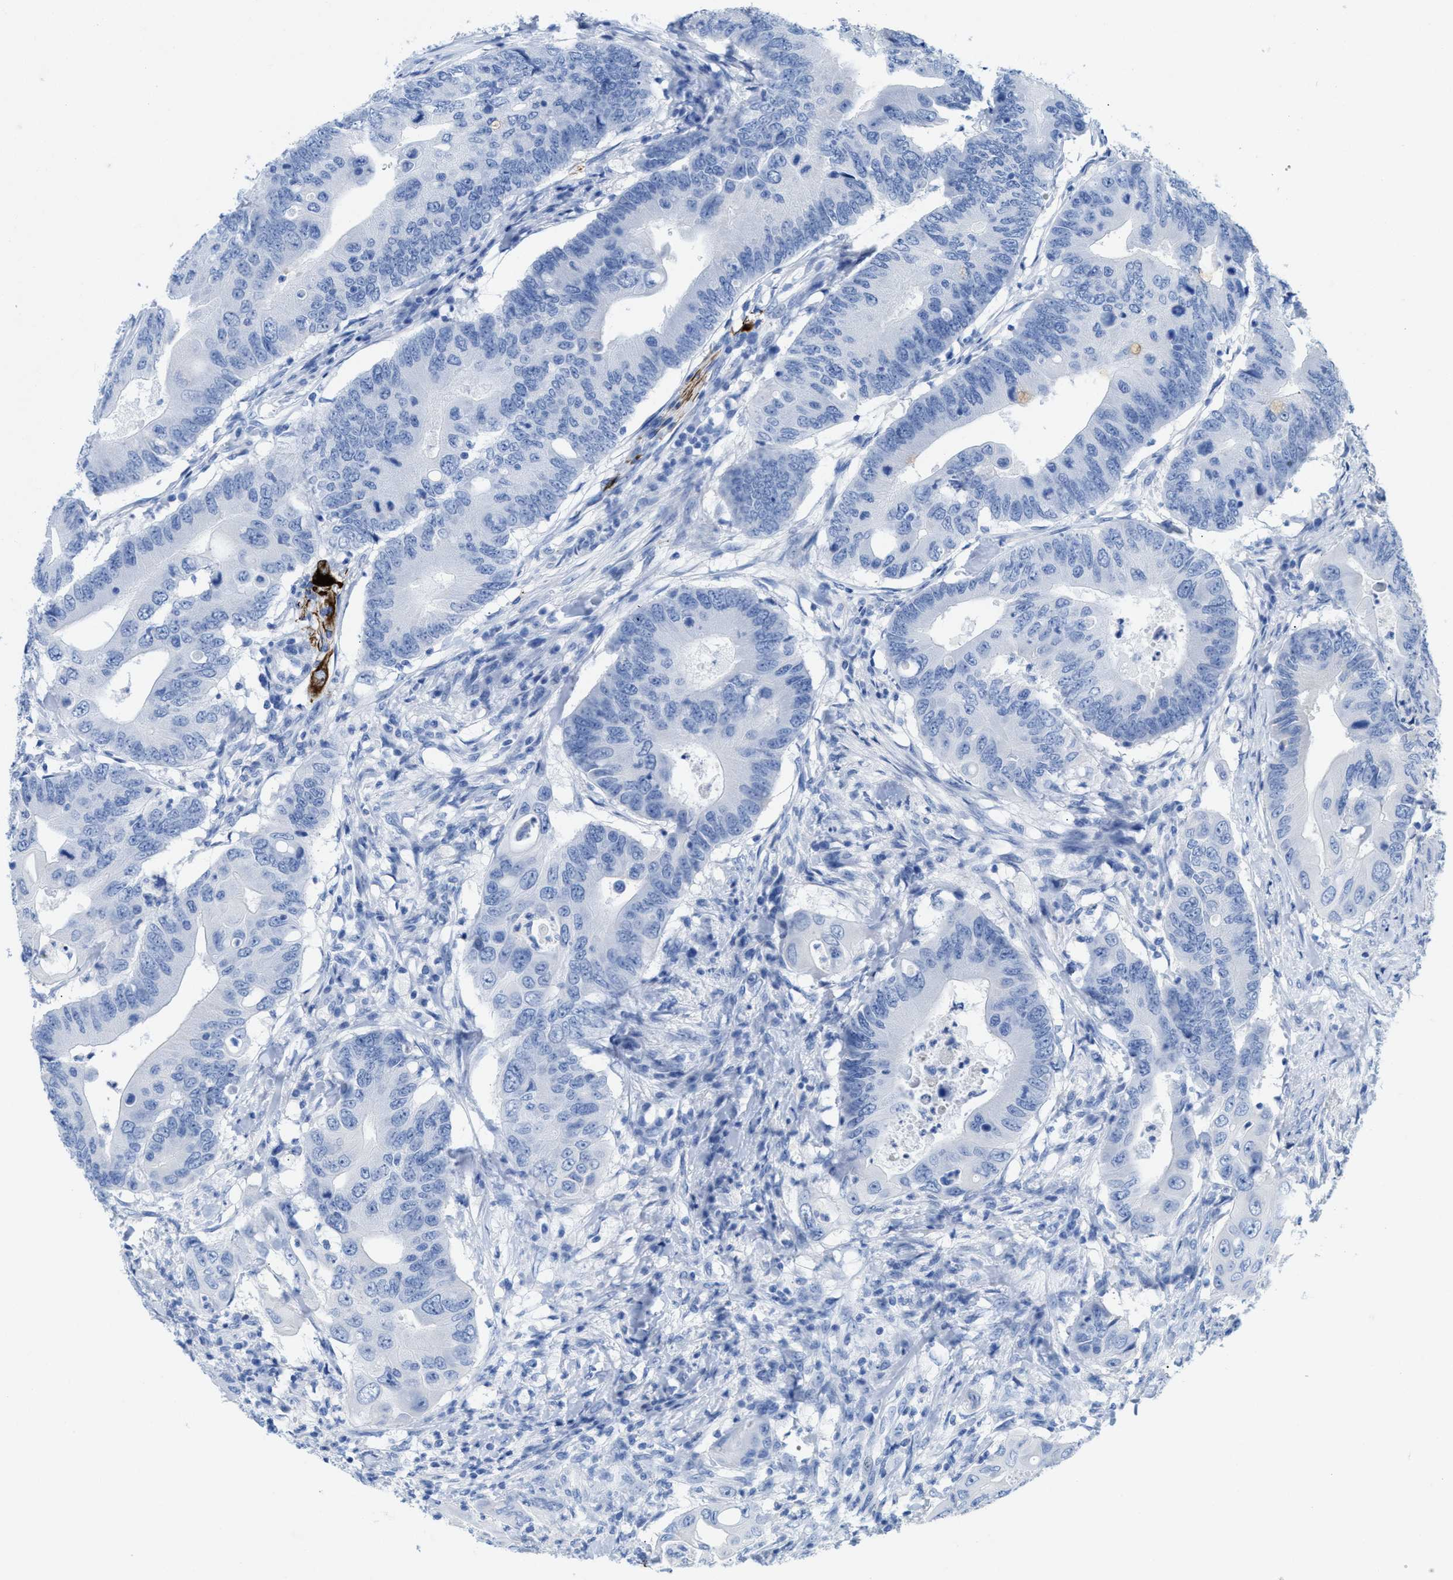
{"staining": {"intensity": "weak", "quantity": "<25%", "location": "cytoplasmic/membranous"}, "tissue": "colorectal cancer", "cell_type": "Tumor cells", "image_type": "cancer", "snomed": [{"axis": "morphology", "description": "Adenocarcinoma, NOS"}, {"axis": "topography", "description": "Colon"}], "caption": "There is no significant staining in tumor cells of adenocarcinoma (colorectal).", "gene": "ANKFN1", "patient": {"sex": "male", "age": 71}}